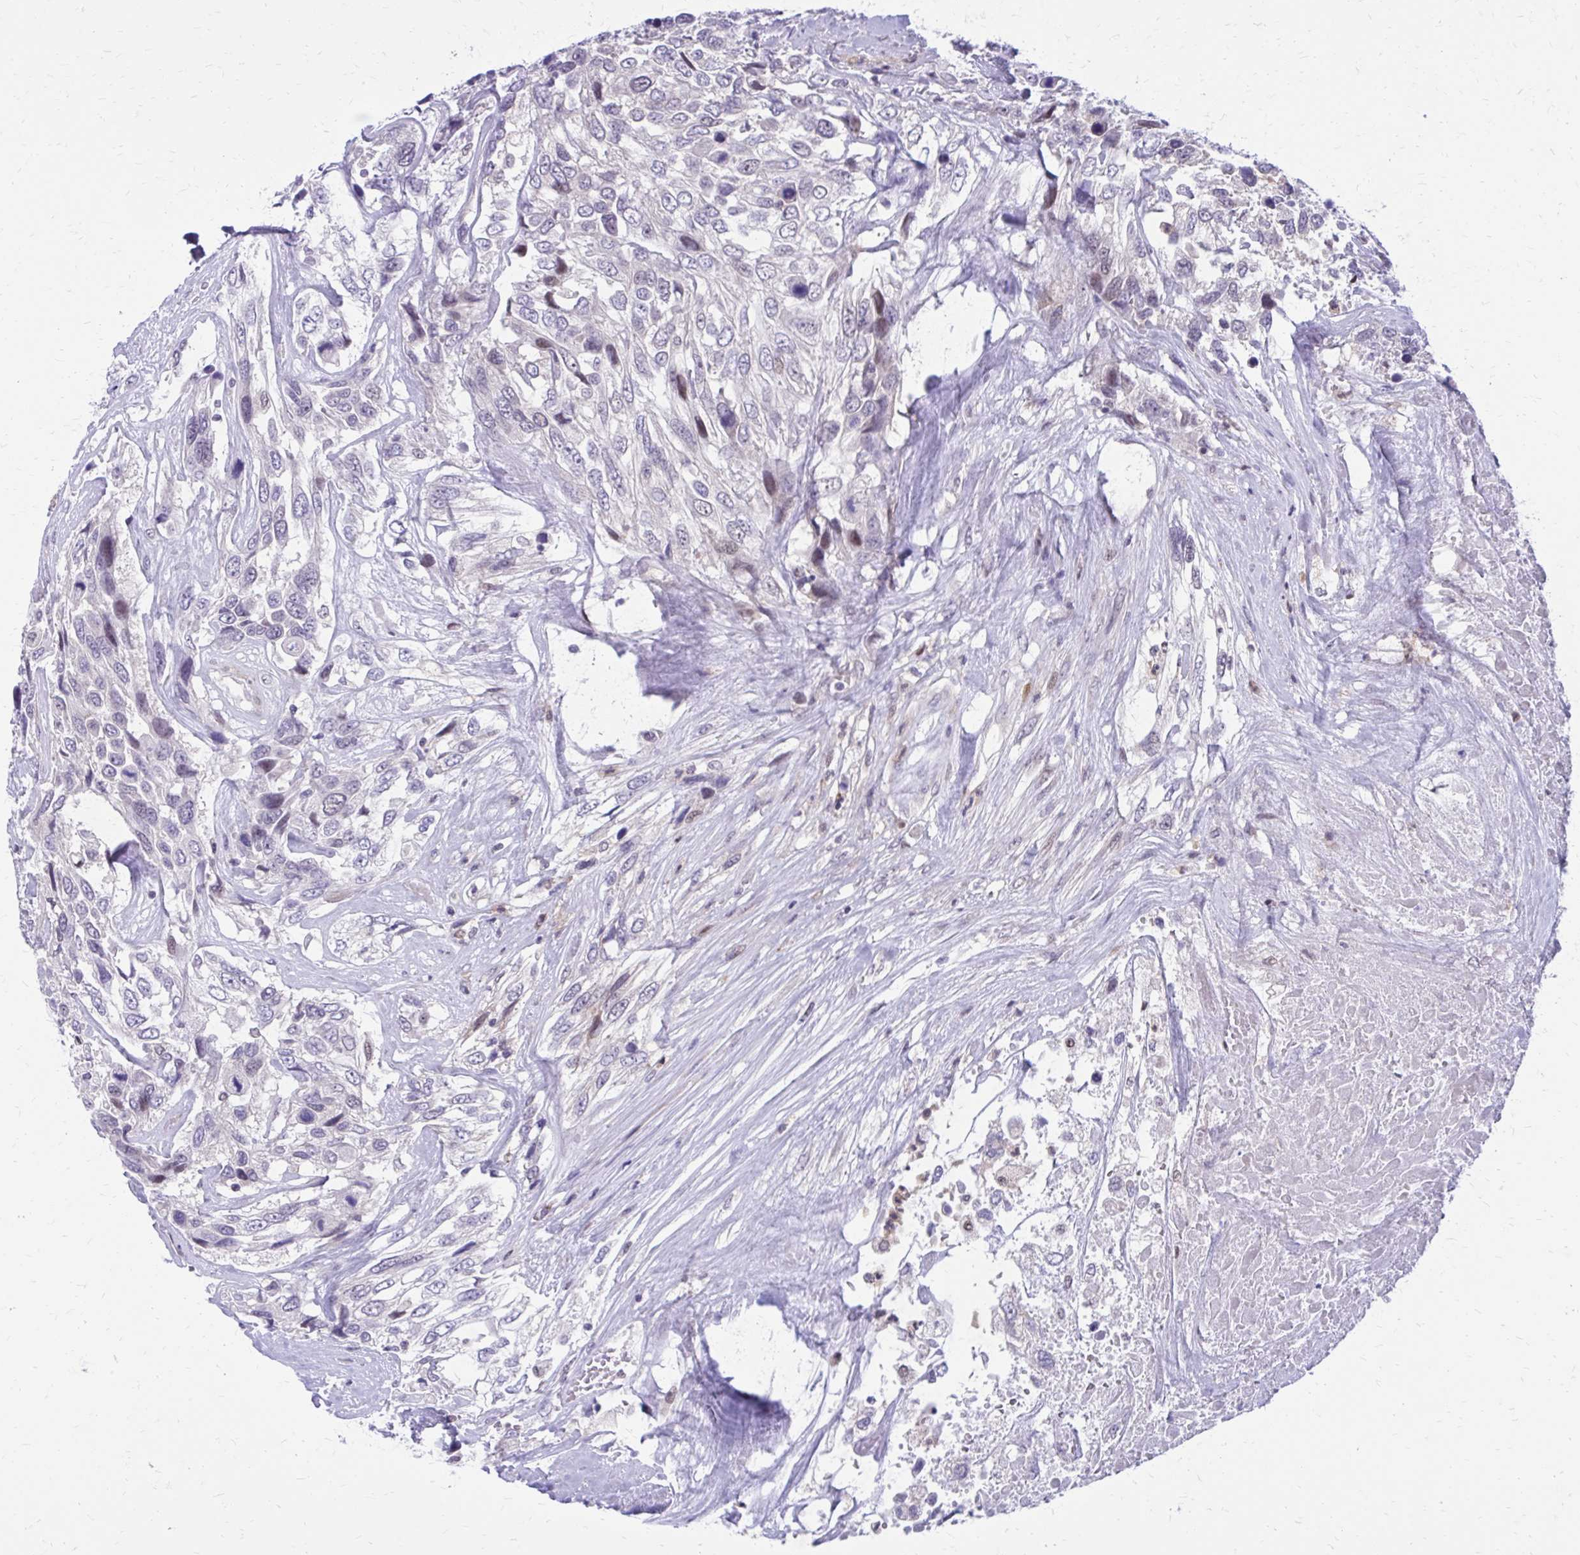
{"staining": {"intensity": "weak", "quantity": "<25%", "location": "nuclear"}, "tissue": "urothelial cancer", "cell_type": "Tumor cells", "image_type": "cancer", "snomed": [{"axis": "morphology", "description": "Urothelial carcinoma, High grade"}, {"axis": "topography", "description": "Urinary bladder"}], "caption": "An immunohistochemistry (IHC) photomicrograph of urothelial cancer is shown. There is no staining in tumor cells of urothelial cancer. (Brightfield microscopy of DAB (3,3'-diaminobenzidine) IHC at high magnification).", "gene": "ANKRD30B", "patient": {"sex": "female", "age": 70}}